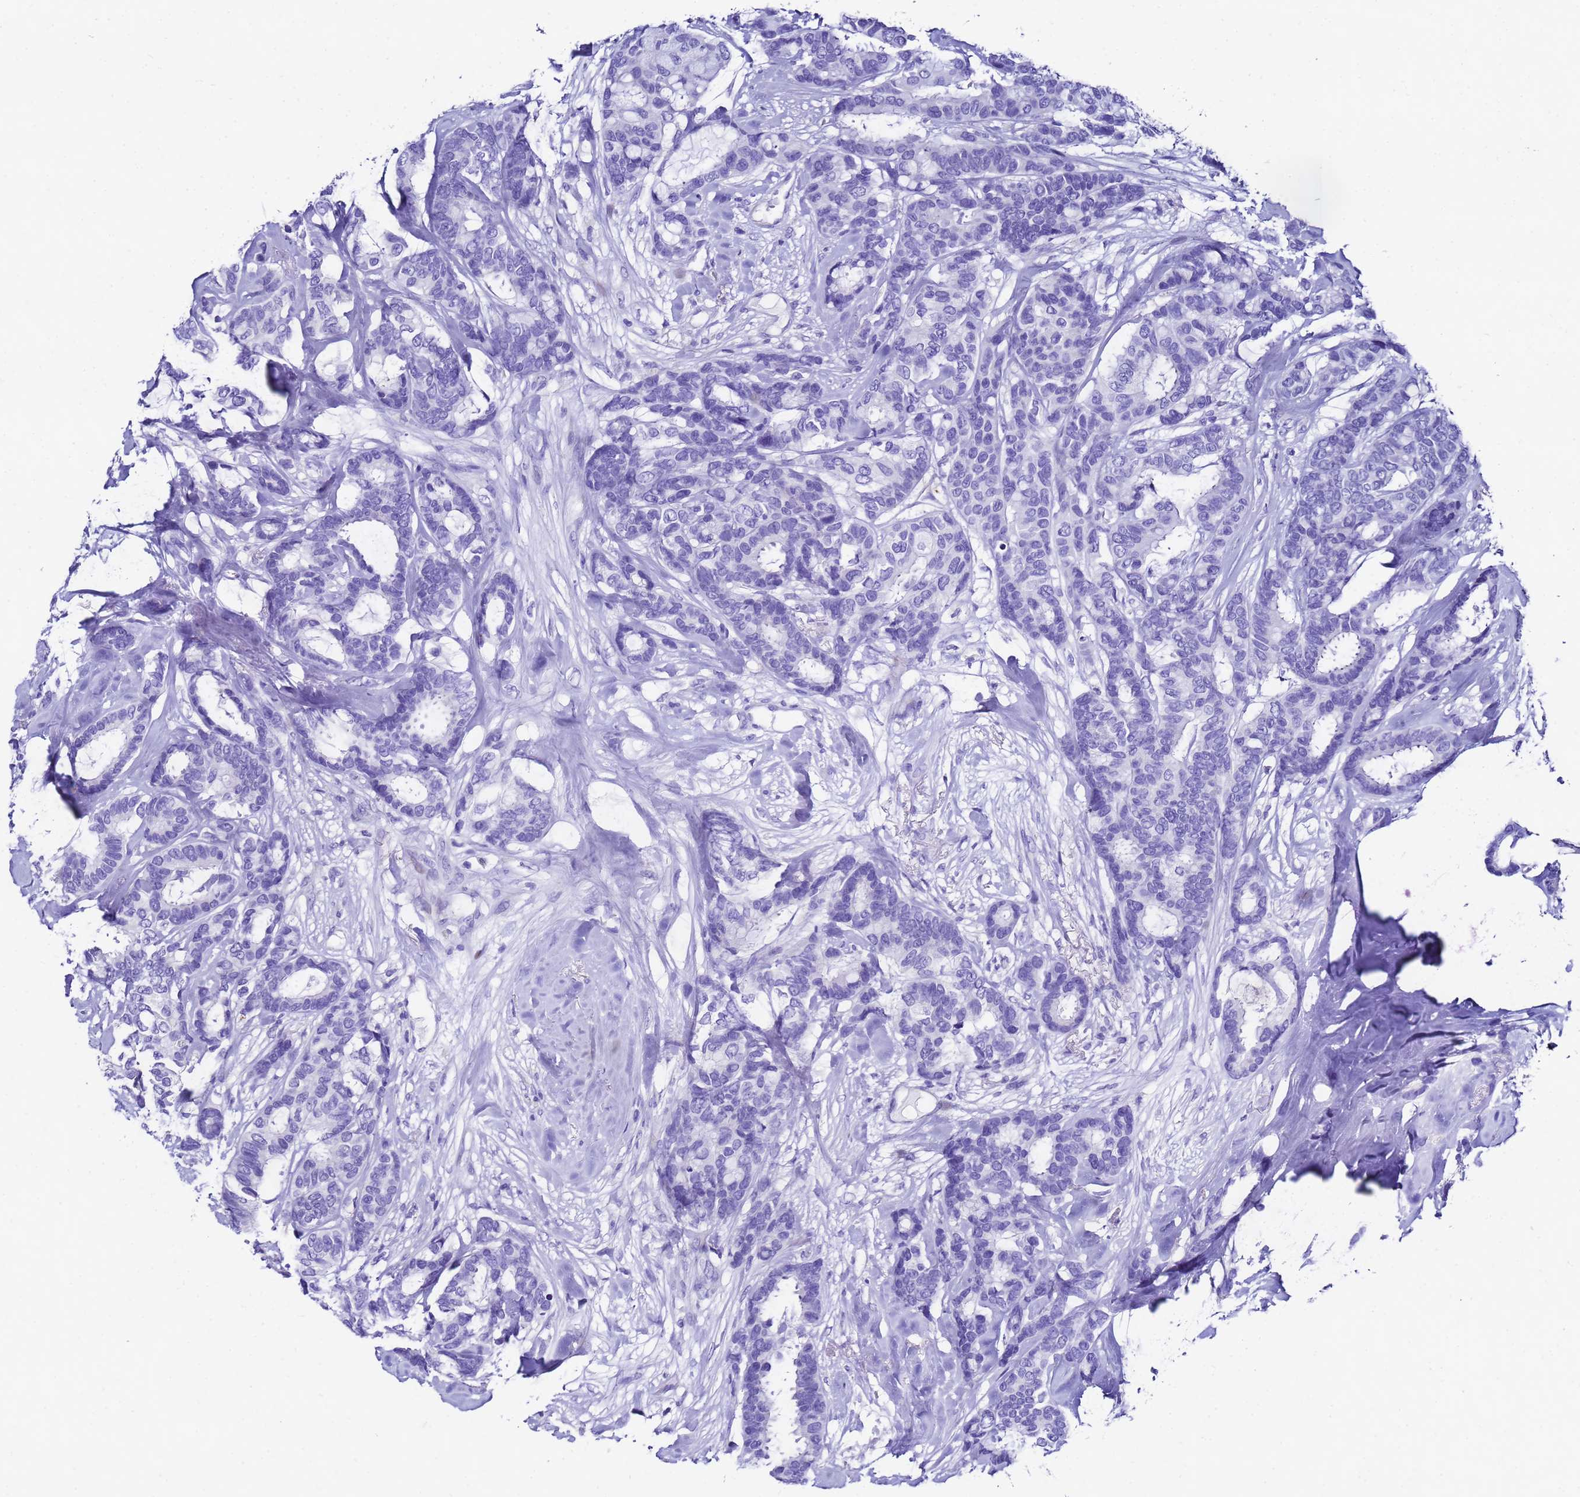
{"staining": {"intensity": "negative", "quantity": "none", "location": "none"}, "tissue": "breast cancer", "cell_type": "Tumor cells", "image_type": "cancer", "snomed": [{"axis": "morphology", "description": "Duct carcinoma"}, {"axis": "topography", "description": "Breast"}], "caption": "Photomicrograph shows no protein expression in tumor cells of breast cancer tissue.", "gene": "UGT2B10", "patient": {"sex": "female", "age": 87}}